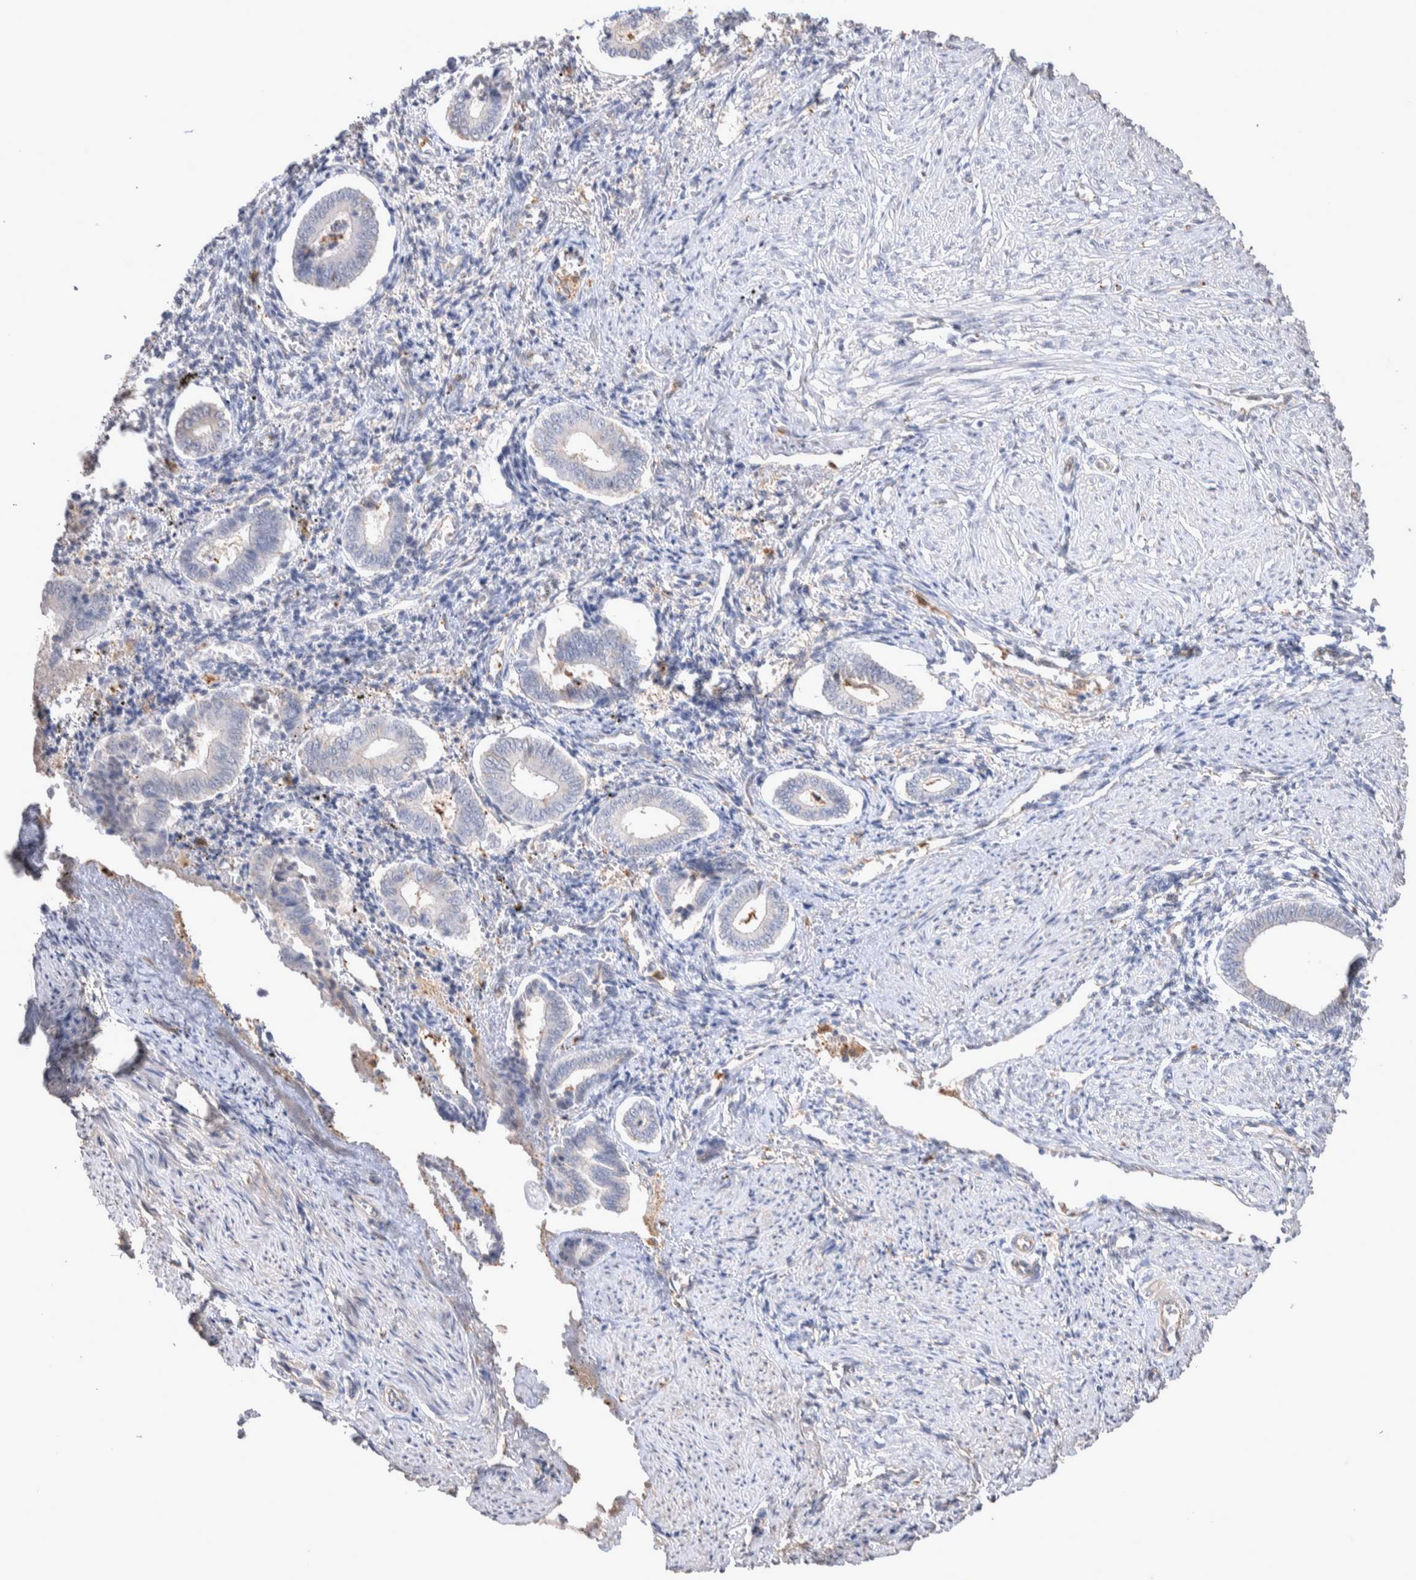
{"staining": {"intensity": "negative", "quantity": "none", "location": "none"}, "tissue": "endometrium", "cell_type": "Cells in endometrial stroma", "image_type": "normal", "snomed": [{"axis": "morphology", "description": "Normal tissue, NOS"}, {"axis": "topography", "description": "Endometrium"}], "caption": "The IHC image has no significant staining in cells in endometrial stroma of endometrium. The staining is performed using DAB (3,3'-diaminobenzidine) brown chromogen with nuclei counter-stained in using hematoxylin.", "gene": "FFAR2", "patient": {"sex": "female", "age": 42}}